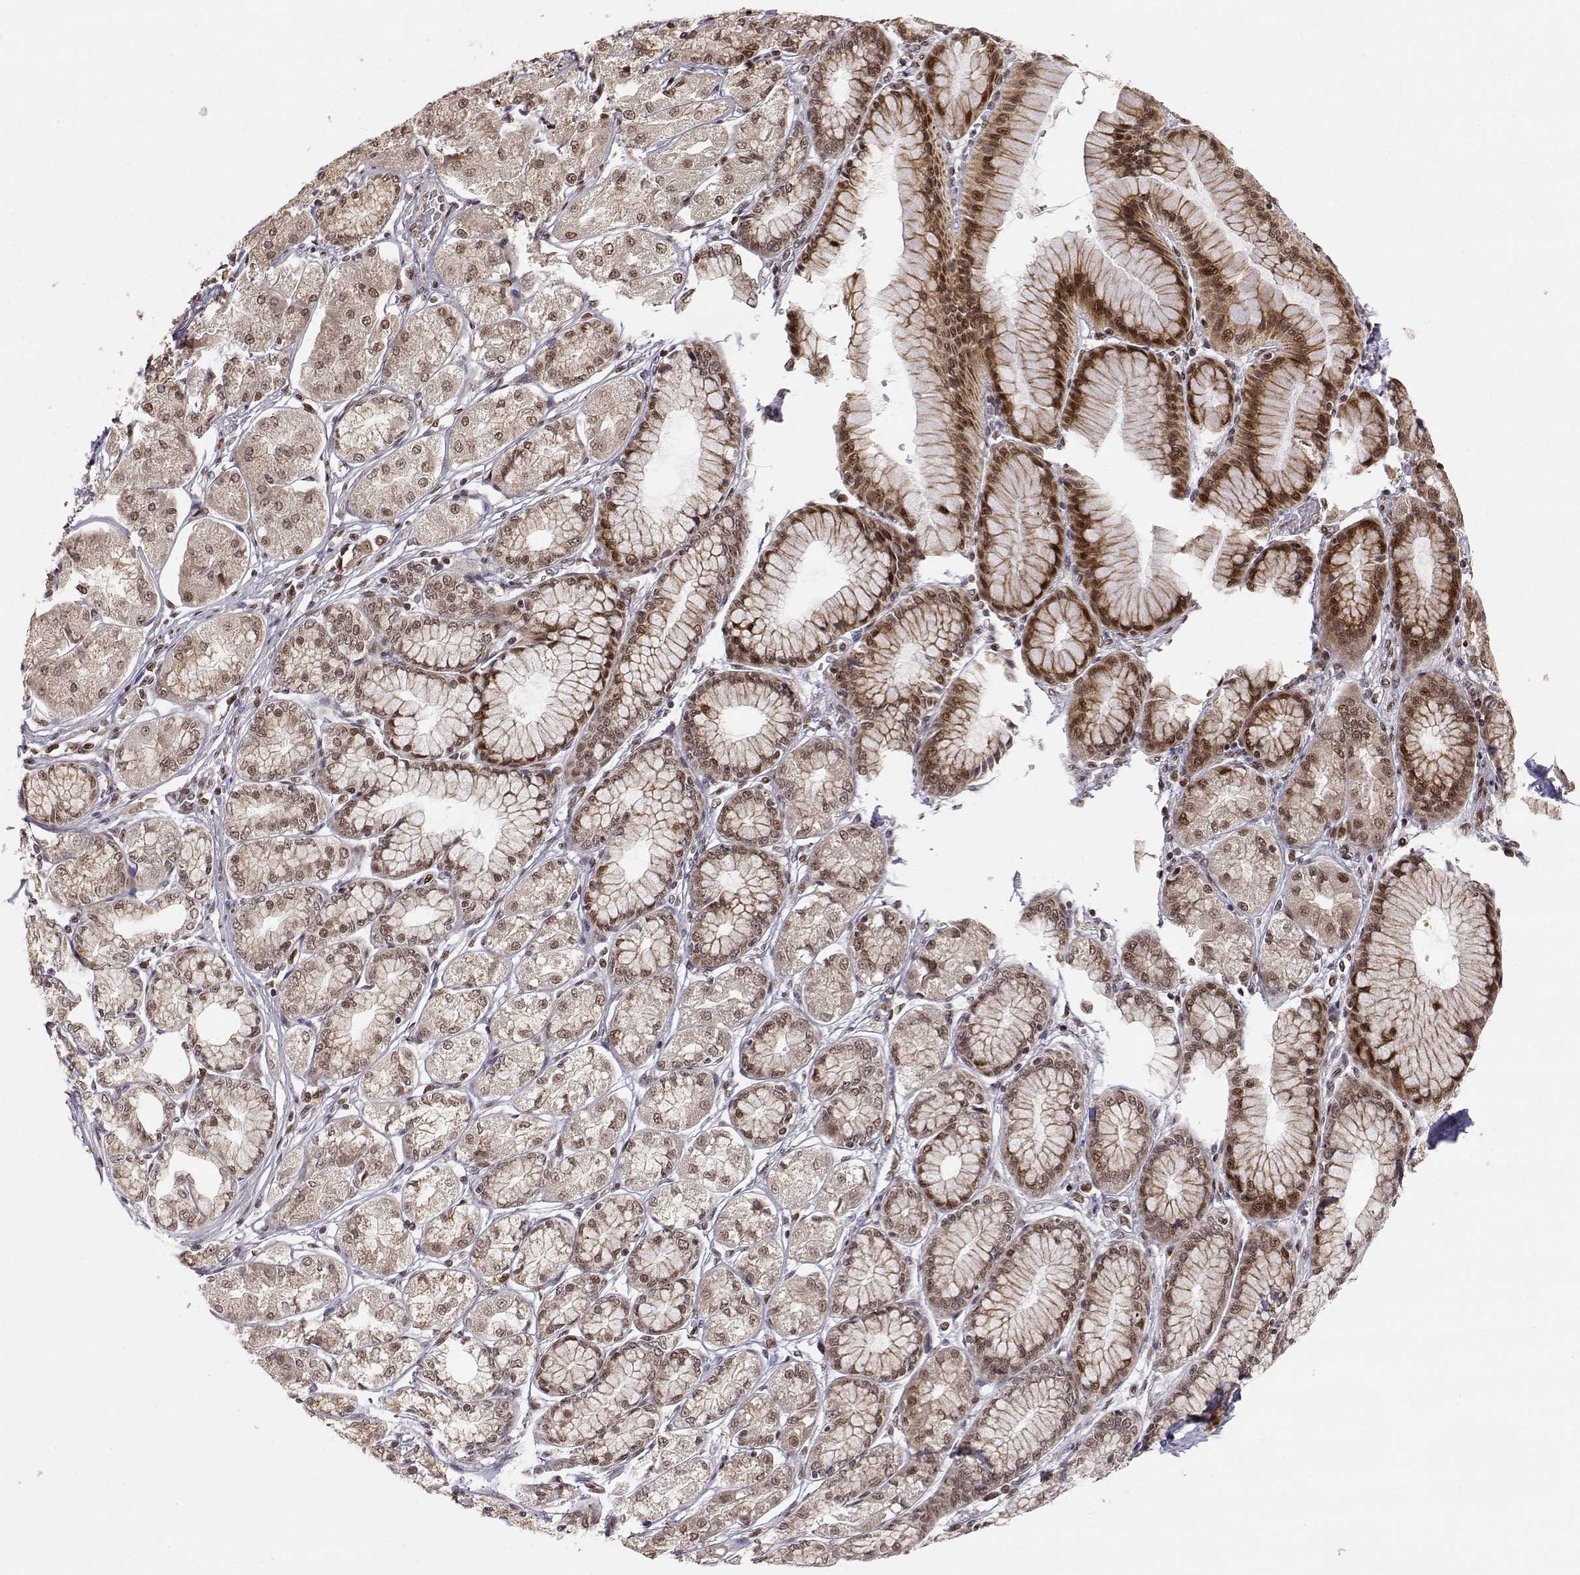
{"staining": {"intensity": "moderate", "quantity": ">75%", "location": "cytoplasmic/membranous,nuclear"}, "tissue": "stomach cancer", "cell_type": "Tumor cells", "image_type": "cancer", "snomed": [{"axis": "morphology", "description": "Normal tissue, NOS"}, {"axis": "morphology", "description": "Adenocarcinoma, NOS"}, {"axis": "morphology", "description": "Adenocarcinoma, High grade"}, {"axis": "topography", "description": "Stomach, upper"}, {"axis": "topography", "description": "Stomach"}], "caption": "High-grade adenocarcinoma (stomach) stained with IHC reveals moderate cytoplasmic/membranous and nuclear positivity in approximately >75% of tumor cells. Immunohistochemistry (ihc) stains the protein of interest in brown and the nuclei are stained blue.", "gene": "BRCA1", "patient": {"sex": "female", "age": 65}}